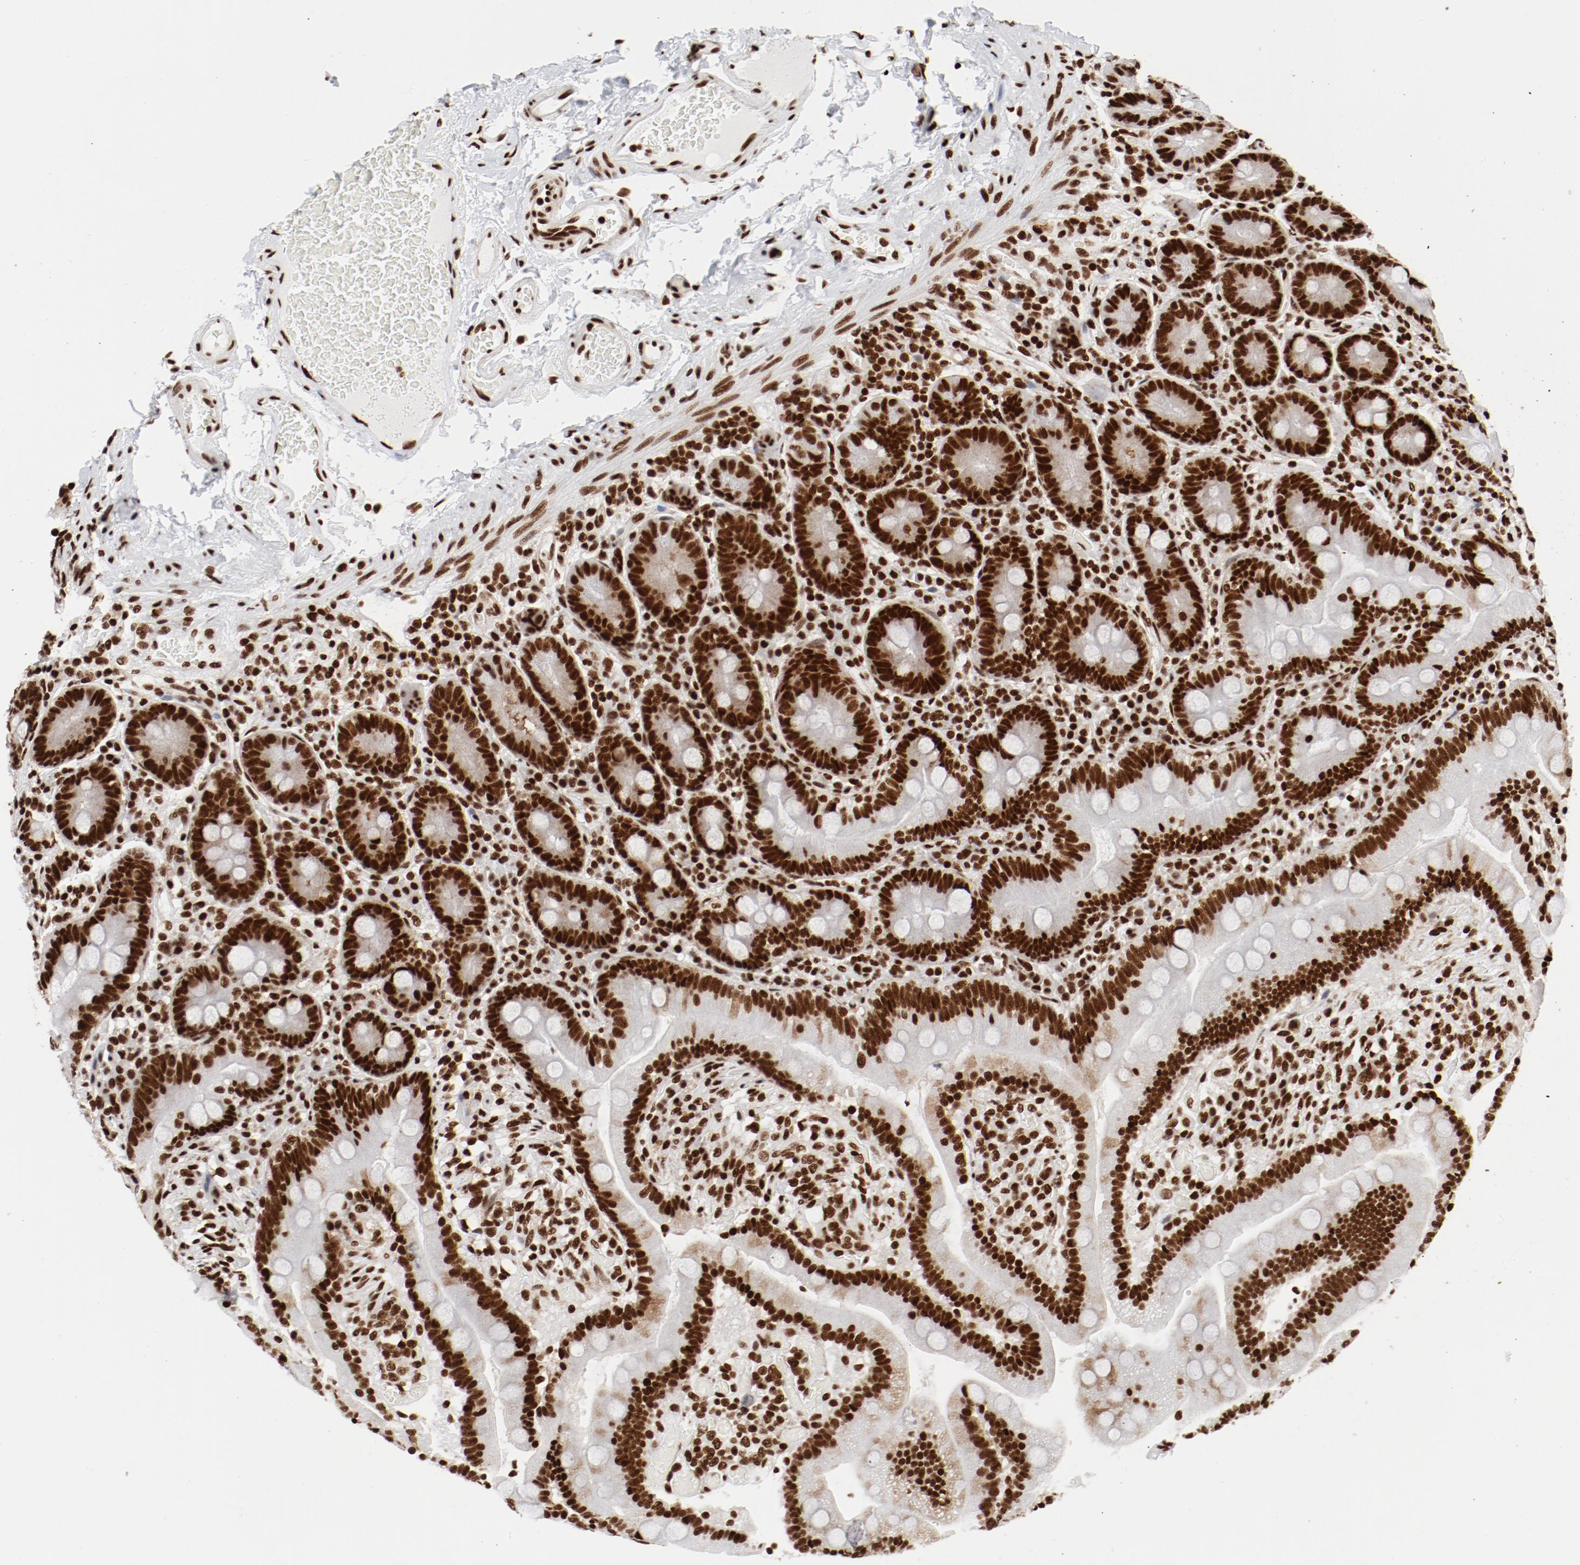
{"staining": {"intensity": "strong", "quantity": ">75%", "location": "cytoplasmic/membranous,nuclear"}, "tissue": "duodenum", "cell_type": "Glandular cells", "image_type": "normal", "snomed": [{"axis": "morphology", "description": "Normal tissue, NOS"}, {"axis": "topography", "description": "Duodenum"}], "caption": "Glandular cells show high levels of strong cytoplasmic/membranous,nuclear staining in approximately >75% of cells in benign duodenum.", "gene": "NFYB", "patient": {"sex": "male", "age": 66}}